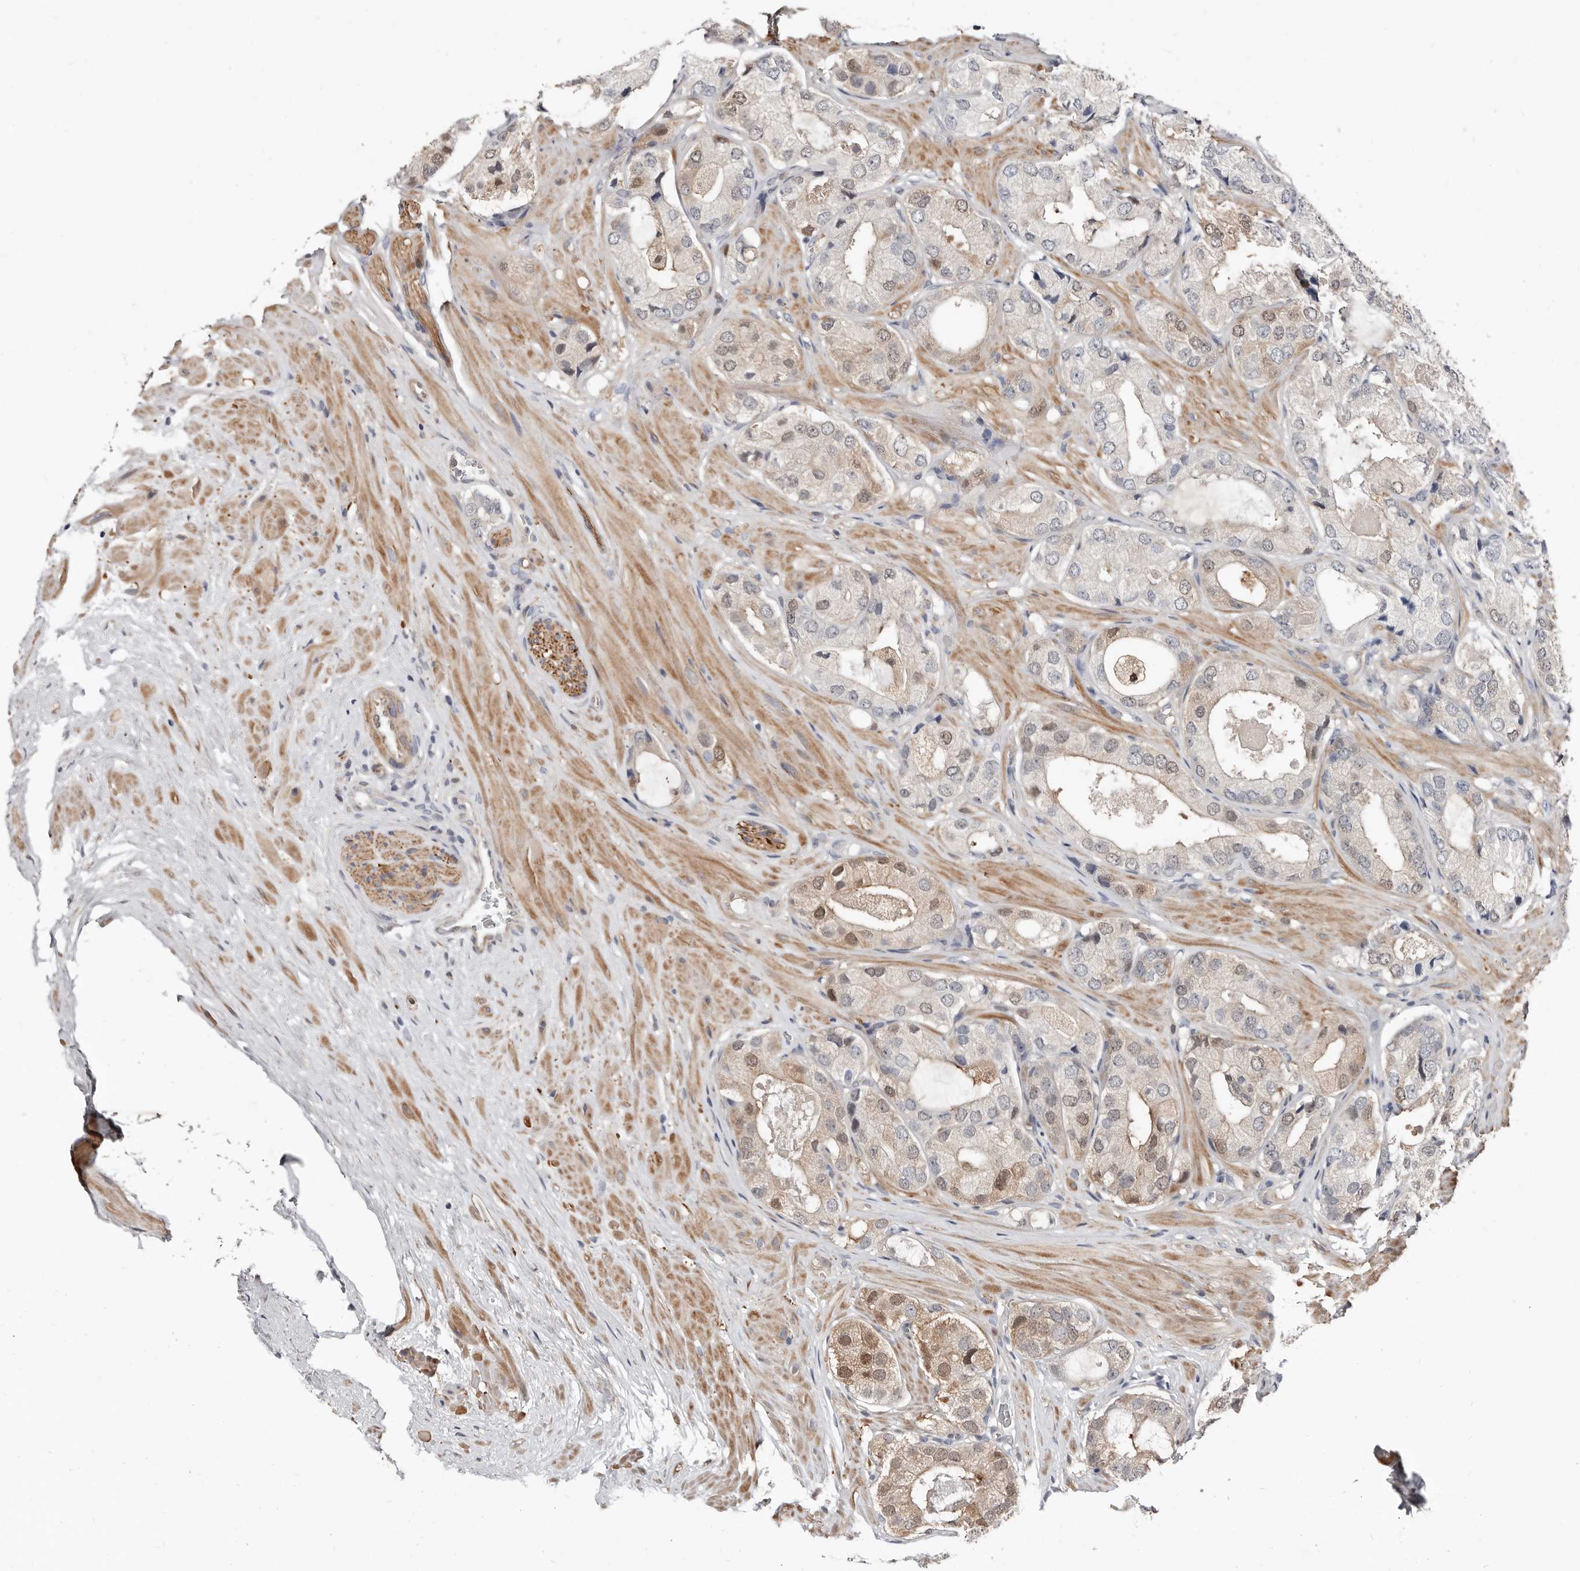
{"staining": {"intensity": "moderate", "quantity": "<25%", "location": "cytoplasmic/membranous,nuclear"}, "tissue": "prostate cancer", "cell_type": "Tumor cells", "image_type": "cancer", "snomed": [{"axis": "morphology", "description": "Adenocarcinoma, High grade"}, {"axis": "topography", "description": "Prostate"}], "caption": "Moderate cytoplasmic/membranous and nuclear expression is appreciated in approximately <25% of tumor cells in prostate adenocarcinoma (high-grade). (Stains: DAB (3,3'-diaminobenzidine) in brown, nuclei in blue, Microscopy: brightfield microscopy at high magnification).", "gene": "ASRGL1", "patient": {"sex": "male", "age": 59}}